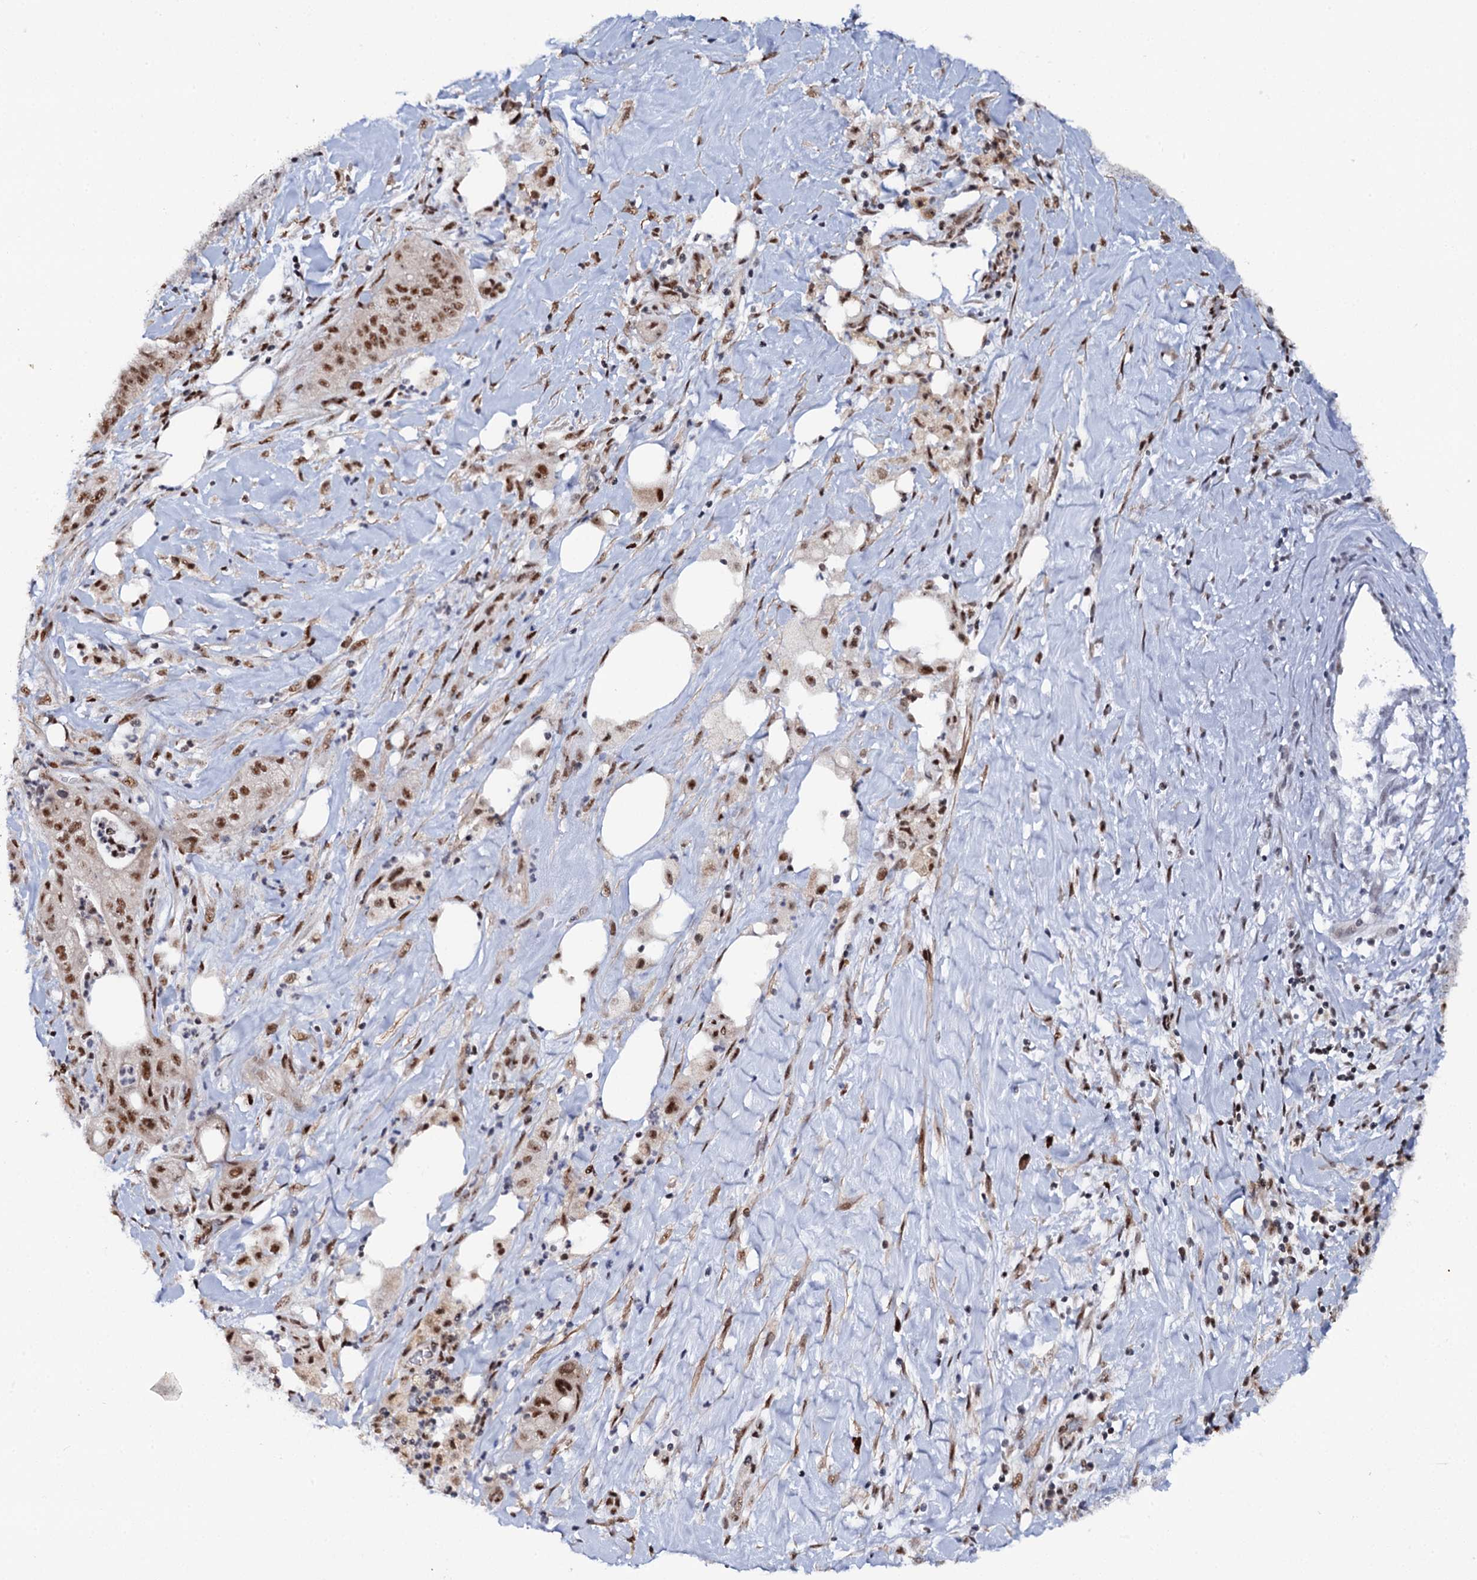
{"staining": {"intensity": "moderate", "quantity": ">75%", "location": "nuclear"}, "tissue": "pancreatic cancer", "cell_type": "Tumor cells", "image_type": "cancer", "snomed": [{"axis": "morphology", "description": "Adenocarcinoma, NOS"}, {"axis": "topography", "description": "Pancreas"}], "caption": "Protein expression analysis of human adenocarcinoma (pancreatic) reveals moderate nuclear expression in approximately >75% of tumor cells.", "gene": "BUD13", "patient": {"sex": "male", "age": 58}}